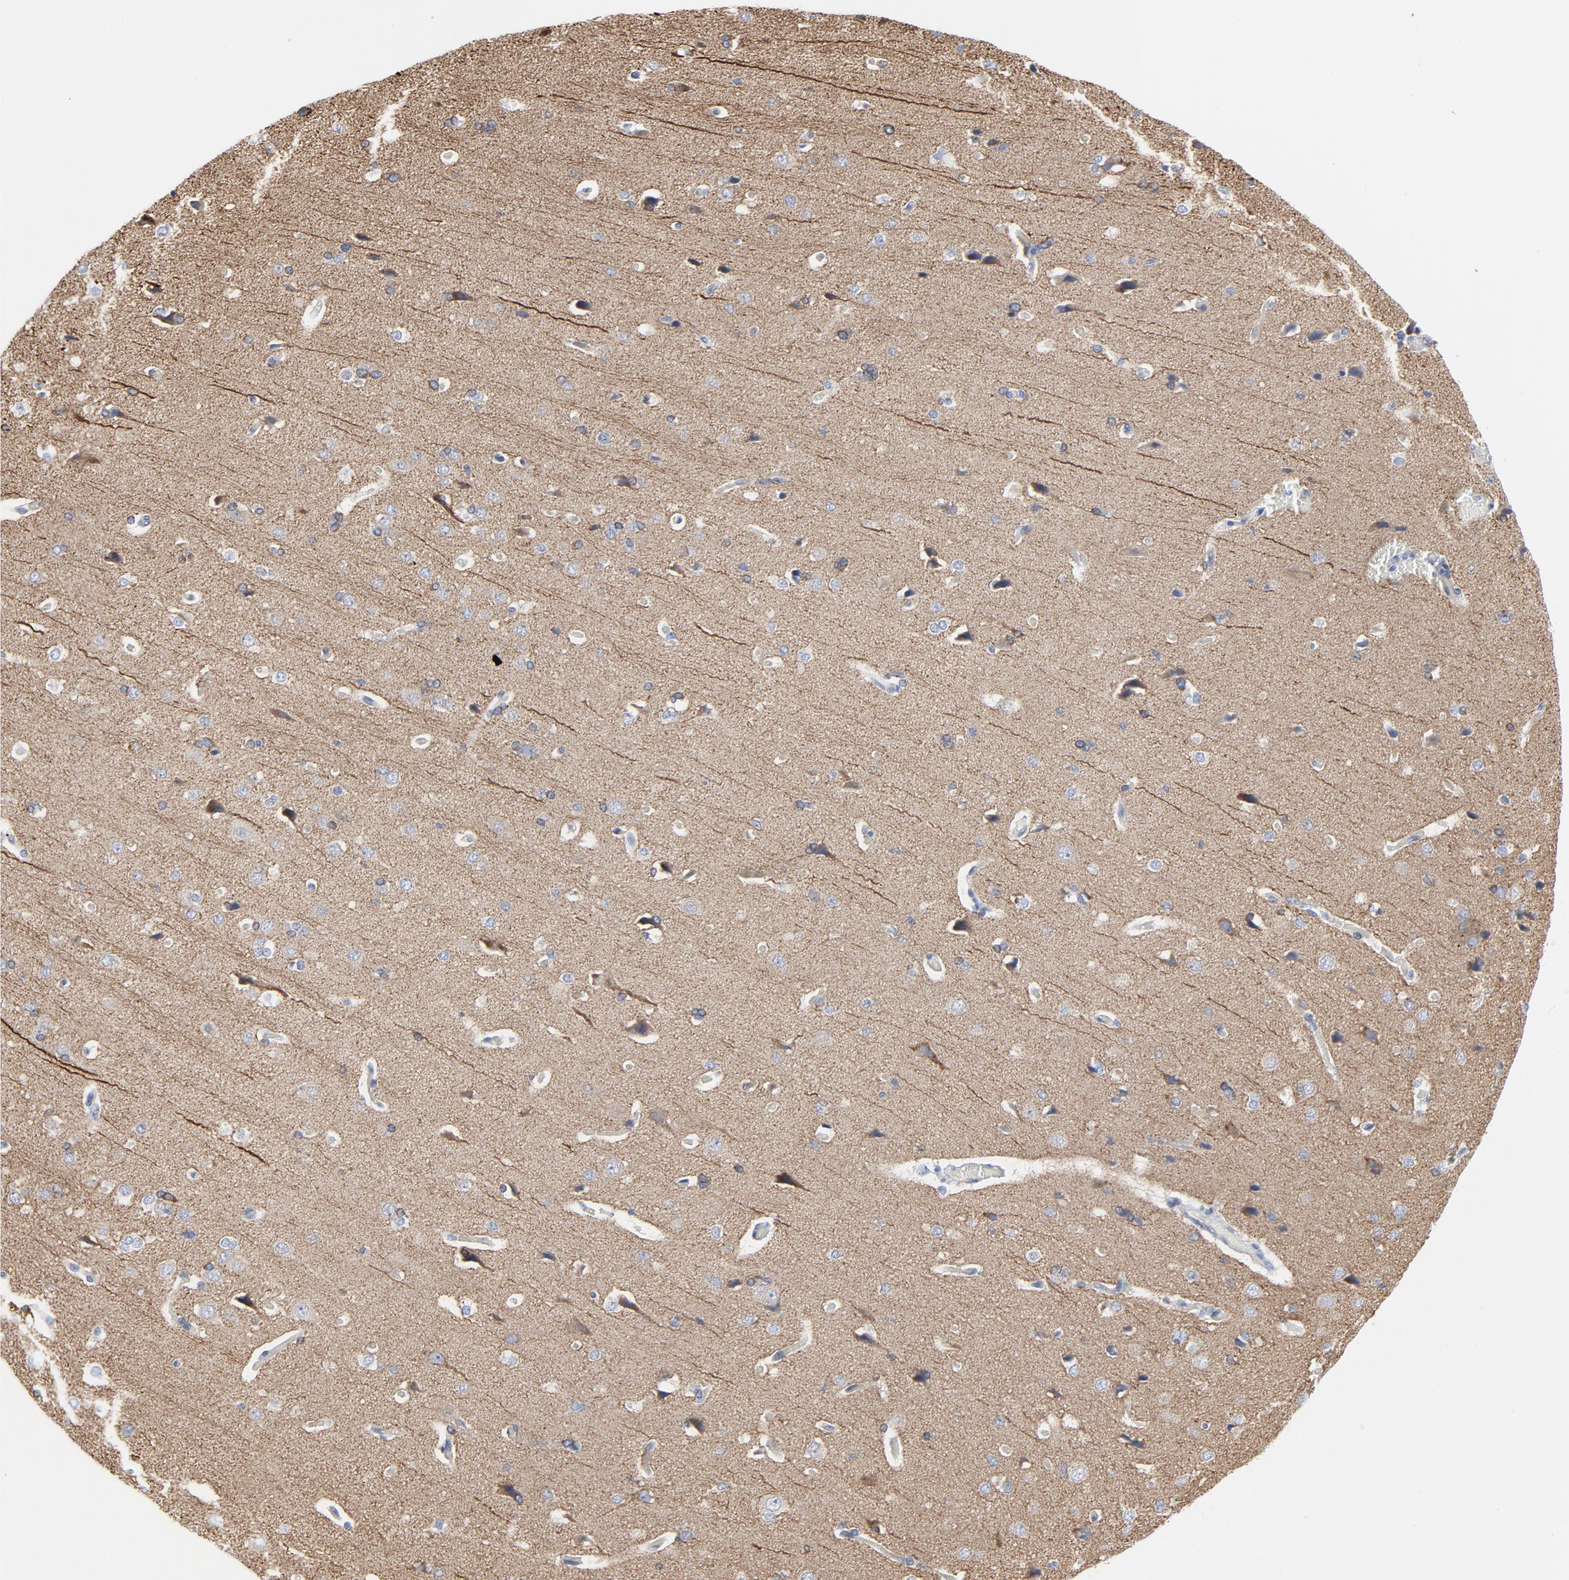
{"staining": {"intensity": "negative", "quantity": "none", "location": "none"}, "tissue": "cerebral cortex", "cell_type": "Endothelial cells", "image_type": "normal", "snomed": [{"axis": "morphology", "description": "Normal tissue, NOS"}, {"axis": "topography", "description": "Cerebral cortex"}], "caption": "Cerebral cortex stained for a protein using IHC displays no staining endothelial cells.", "gene": "TUBB1", "patient": {"sex": "male", "age": 62}}